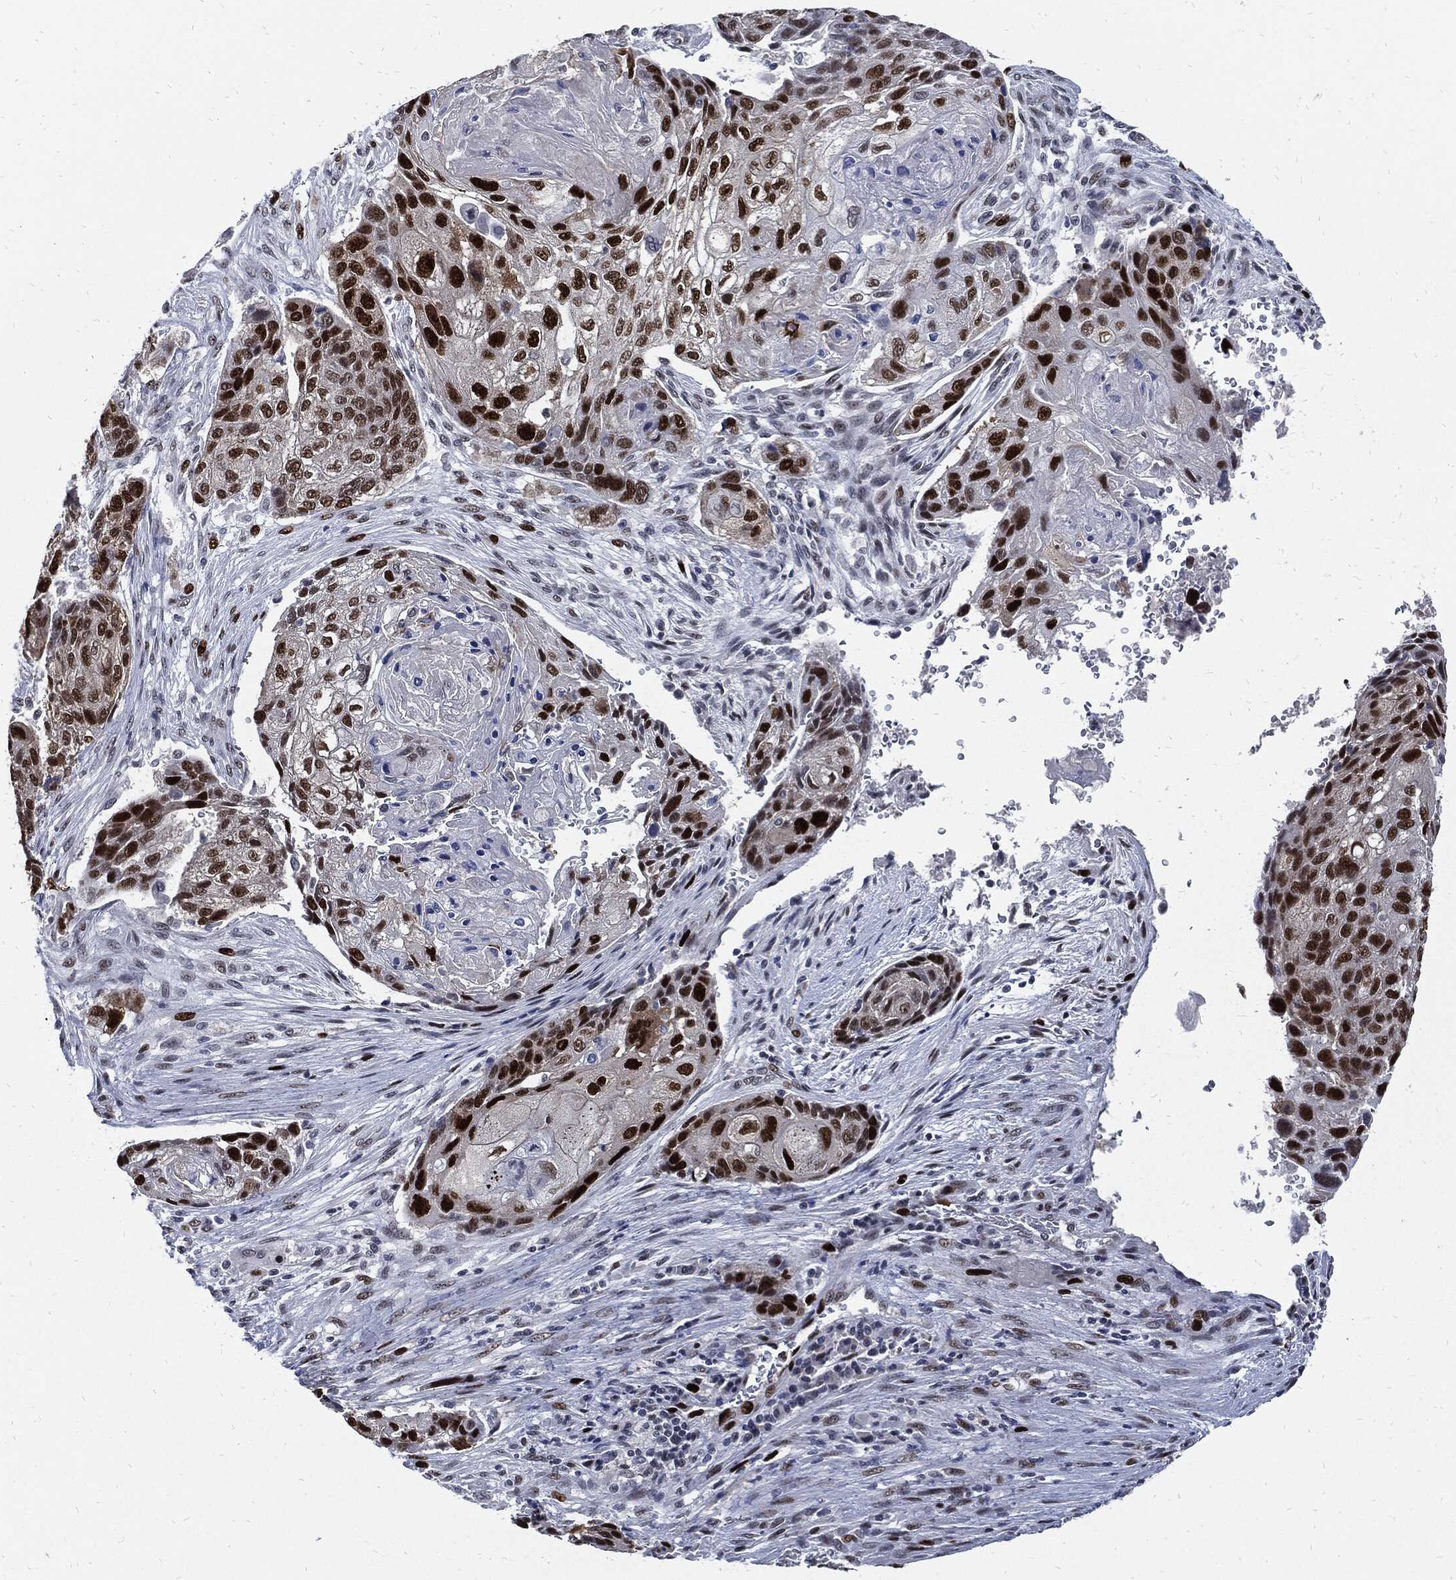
{"staining": {"intensity": "strong", "quantity": ">75%", "location": "nuclear"}, "tissue": "lung cancer", "cell_type": "Tumor cells", "image_type": "cancer", "snomed": [{"axis": "morphology", "description": "Normal tissue, NOS"}, {"axis": "morphology", "description": "Squamous cell carcinoma, NOS"}, {"axis": "topography", "description": "Bronchus"}, {"axis": "topography", "description": "Lung"}], "caption": "Immunohistochemistry of lung cancer shows high levels of strong nuclear expression in approximately >75% of tumor cells.", "gene": "NBN", "patient": {"sex": "male", "age": 69}}